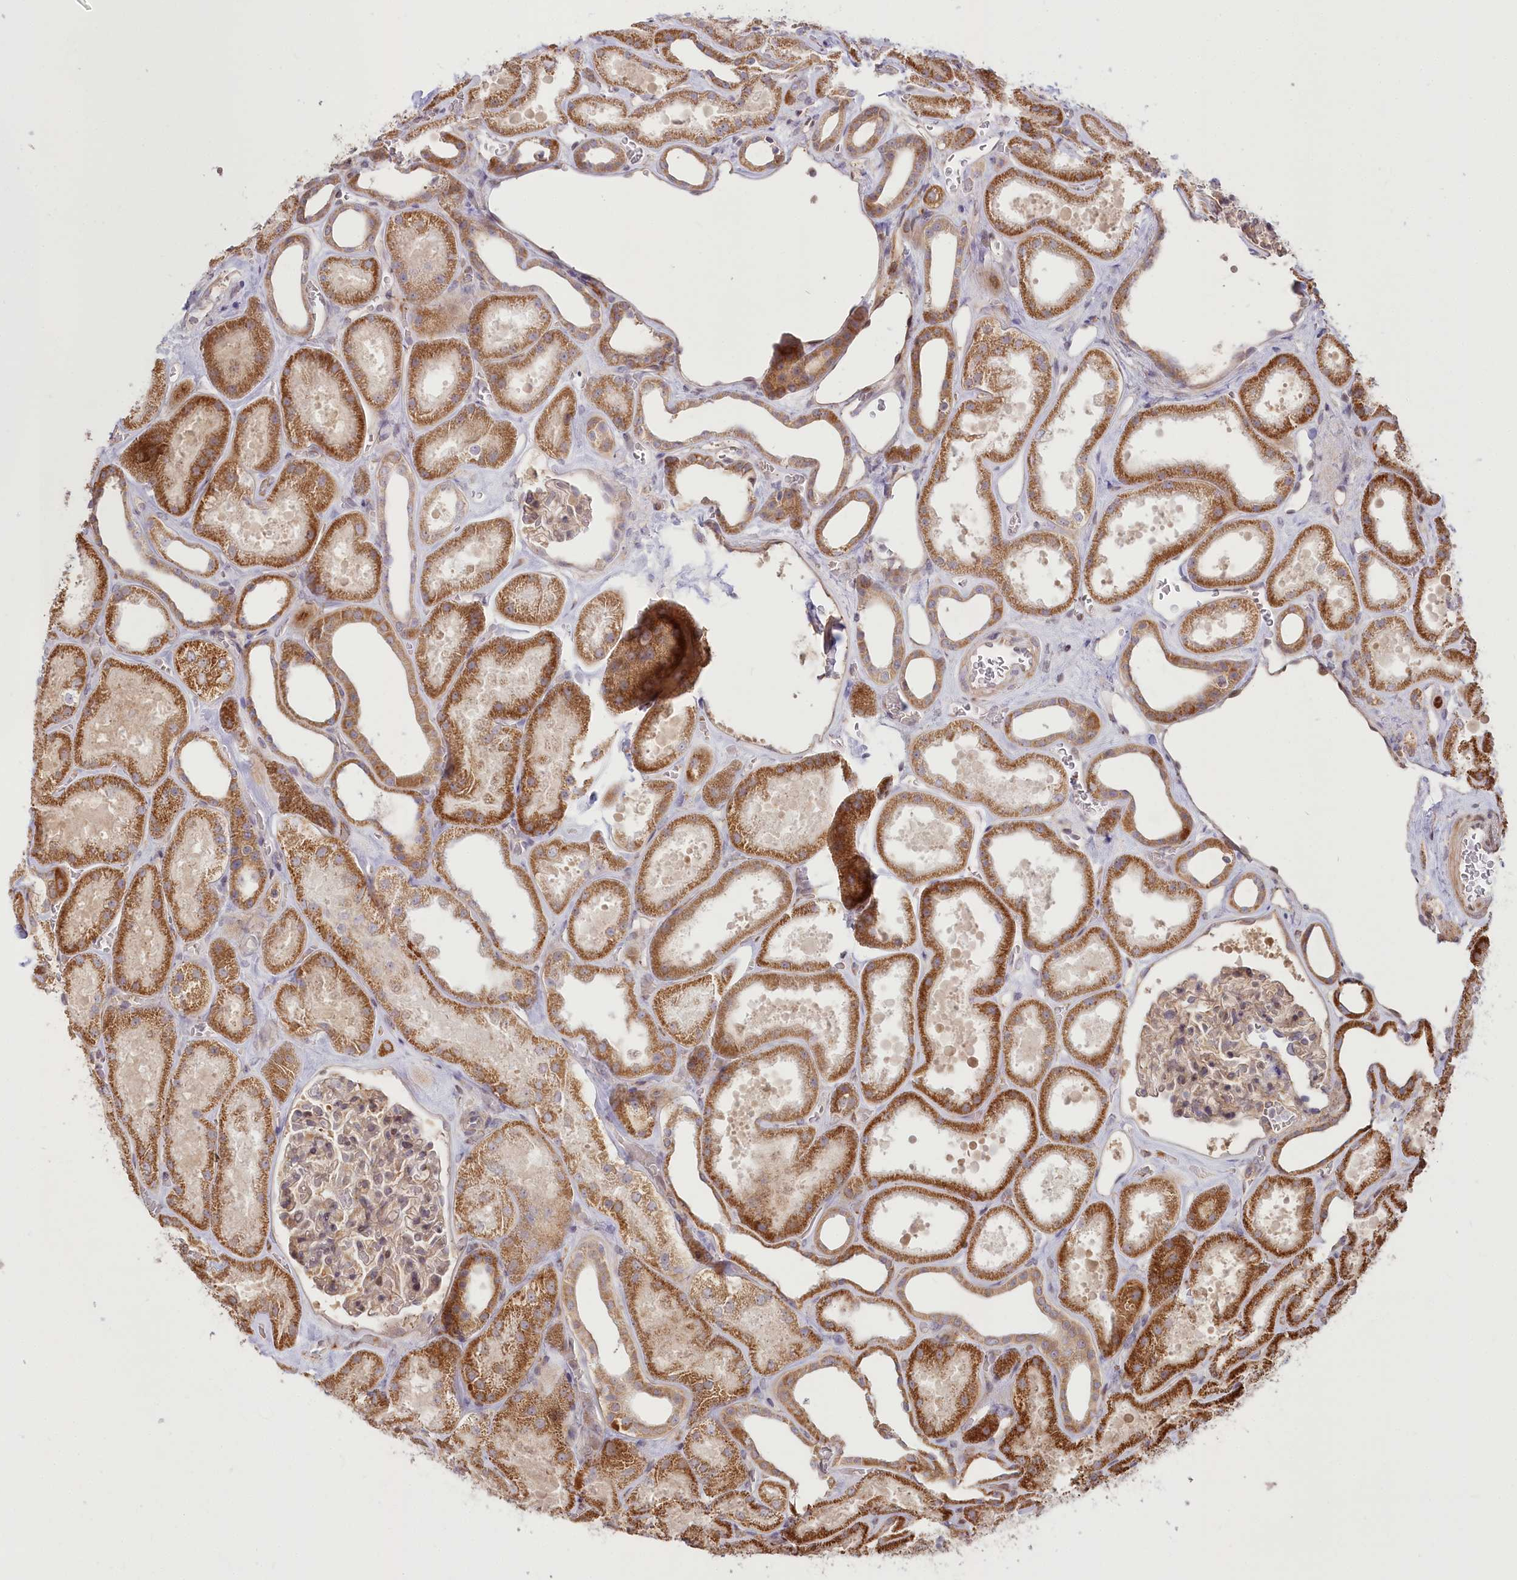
{"staining": {"intensity": "weak", "quantity": "25%-75%", "location": "cytoplasmic/membranous,nuclear"}, "tissue": "kidney", "cell_type": "Cells in glomeruli", "image_type": "normal", "snomed": [{"axis": "morphology", "description": "Normal tissue, NOS"}, {"axis": "morphology", "description": "Adenocarcinoma, NOS"}, {"axis": "topography", "description": "Kidney"}], "caption": "The photomicrograph reveals a brown stain indicating the presence of a protein in the cytoplasmic/membranous,nuclear of cells in glomeruli in kidney. (IHC, brightfield microscopy, high magnification).", "gene": "CEP70", "patient": {"sex": "female", "age": 68}}